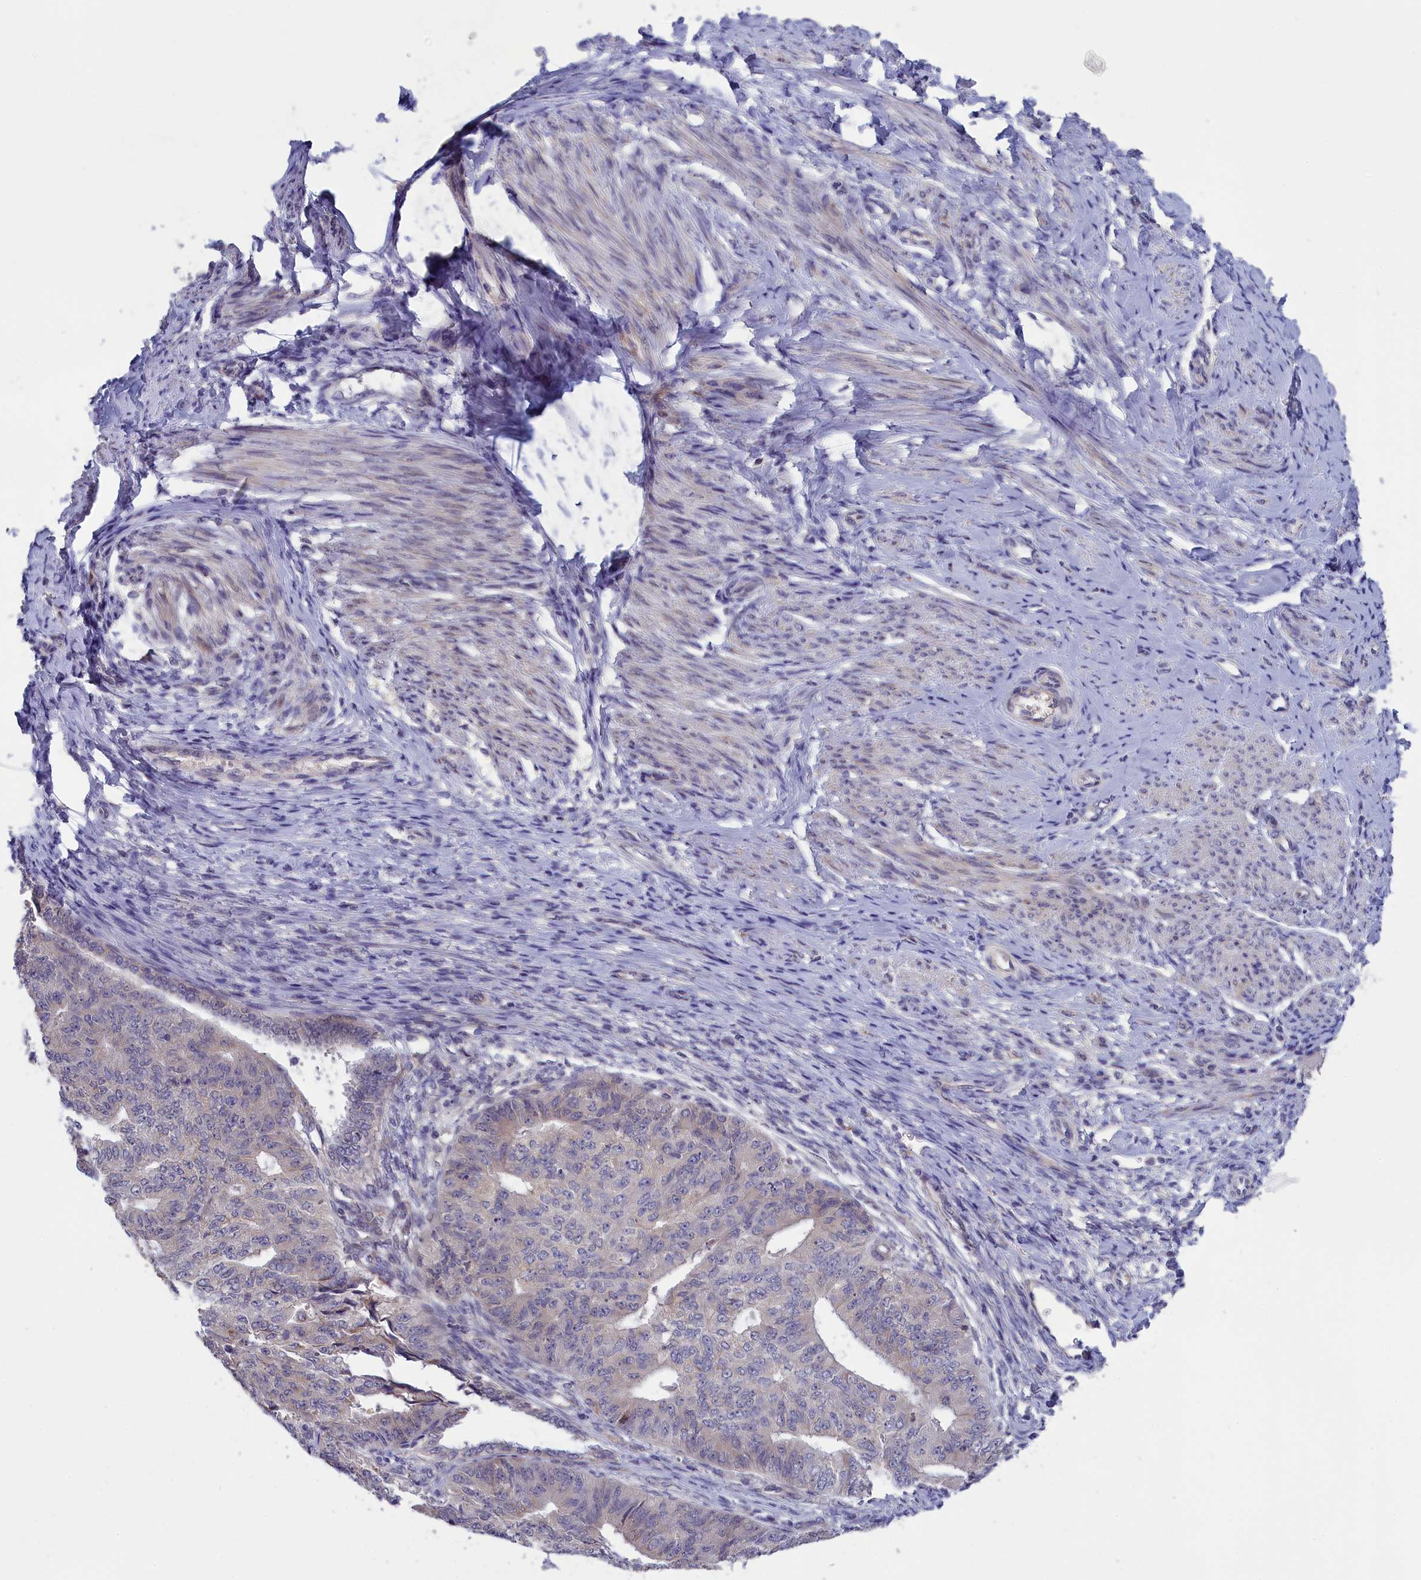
{"staining": {"intensity": "negative", "quantity": "none", "location": "none"}, "tissue": "endometrial cancer", "cell_type": "Tumor cells", "image_type": "cancer", "snomed": [{"axis": "morphology", "description": "Adenocarcinoma, NOS"}, {"axis": "topography", "description": "Endometrium"}], "caption": "Immunohistochemistry of endometrial cancer (adenocarcinoma) demonstrates no staining in tumor cells. (Stains: DAB (3,3'-diaminobenzidine) immunohistochemistry (IHC) with hematoxylin counter stain, Microscopy: brightfield microscopy at high magnification).", "gene": "IGFALS", "patient": {"sex": "female", "age": 32}}